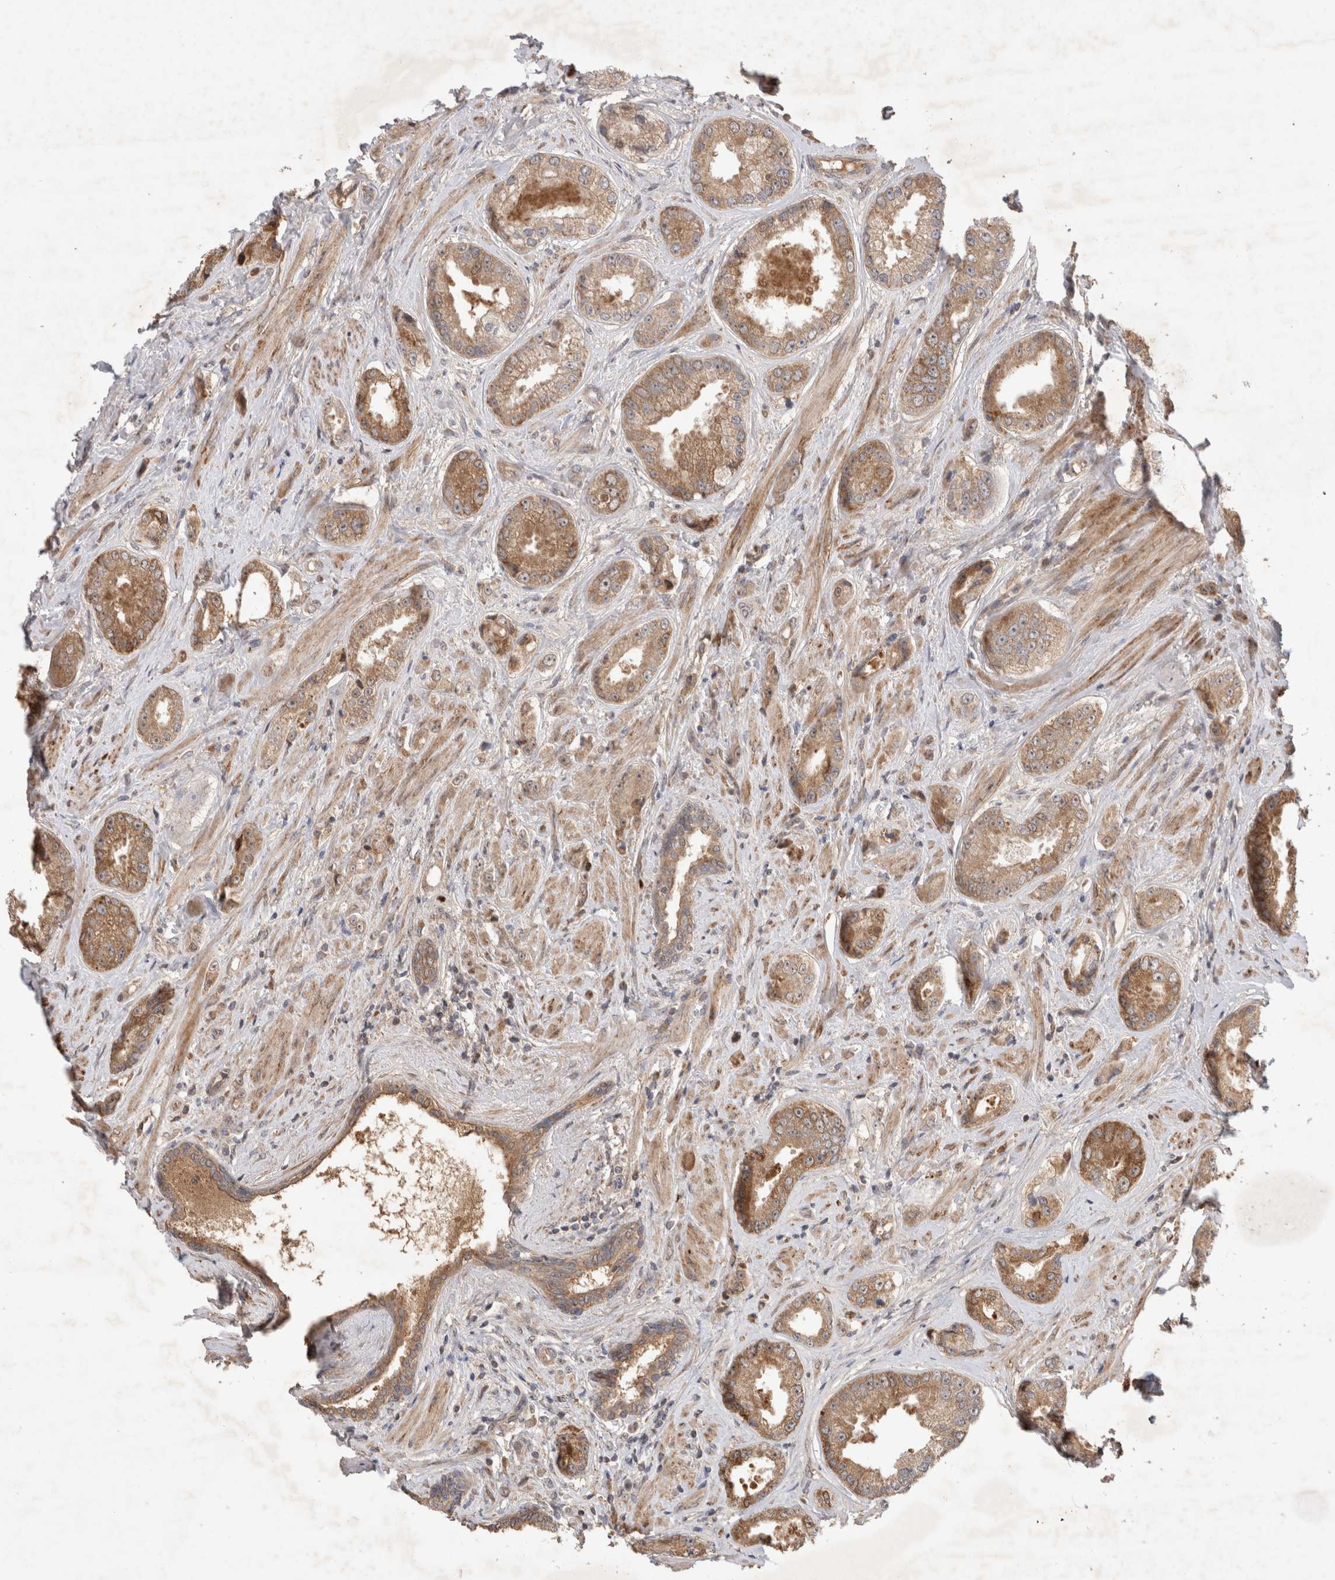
{"staining": {"intensity": "moderate", "quantity": ">75%", "location": "cytoplasmic/membranous"}, "tissue": "prostate cancer", "cell_type": "Tumor cells", "image_type": "cancer", "snomed": [{"axis": "morphology", "description": "Adenocarcinoma, High grade"}, {"axis": "topography", "description": "Prostate"}], "caption": "Moderate cytoplasmic/membranous protein staining is present in about >75% of tumor cells in prostate adenocarcinoma (high-grade).", "gene": "FAM221A", "patient": {"sex": "male", "age": 61}}